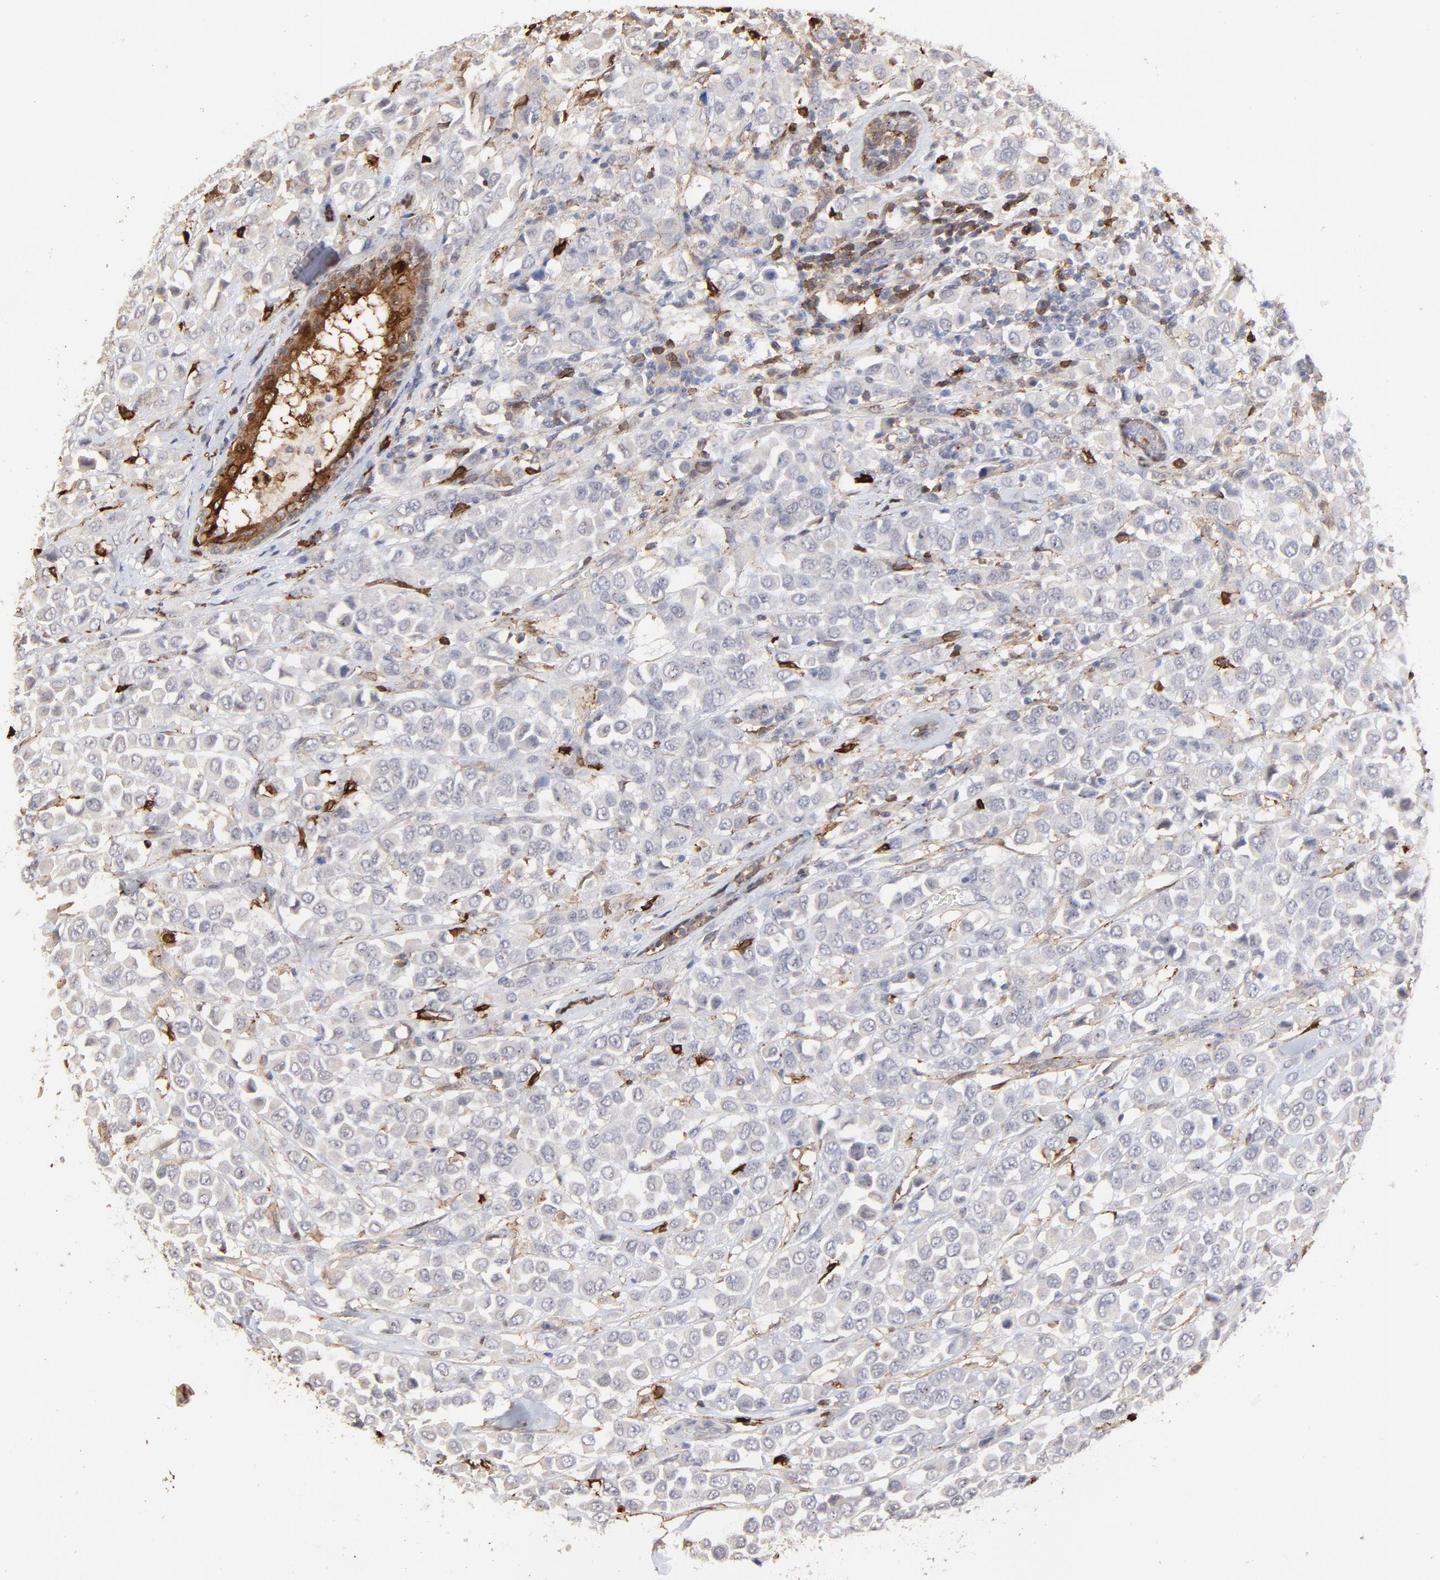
{"staining": {"intensity": "negative", "quantity": "none", "location": "none"}, "tissue": "breast cancer", "cell_type": "Tumor cells", "image_type": "cancer", "snomed": [{"axis": "morphology", "description": "Duct carcinoma"}, {"axis": "topography", "description": "Breast"}], "caption": "A micrograph of human breast cancer (intraductal carcinoma) is negative for staining in tumor cells. The staining is performed using DAB brown chromogen with nuclei counter-stained in using hematoxylin.", "gene": "SLC6A14", "patient": {"sex": "female", "age": 61}}